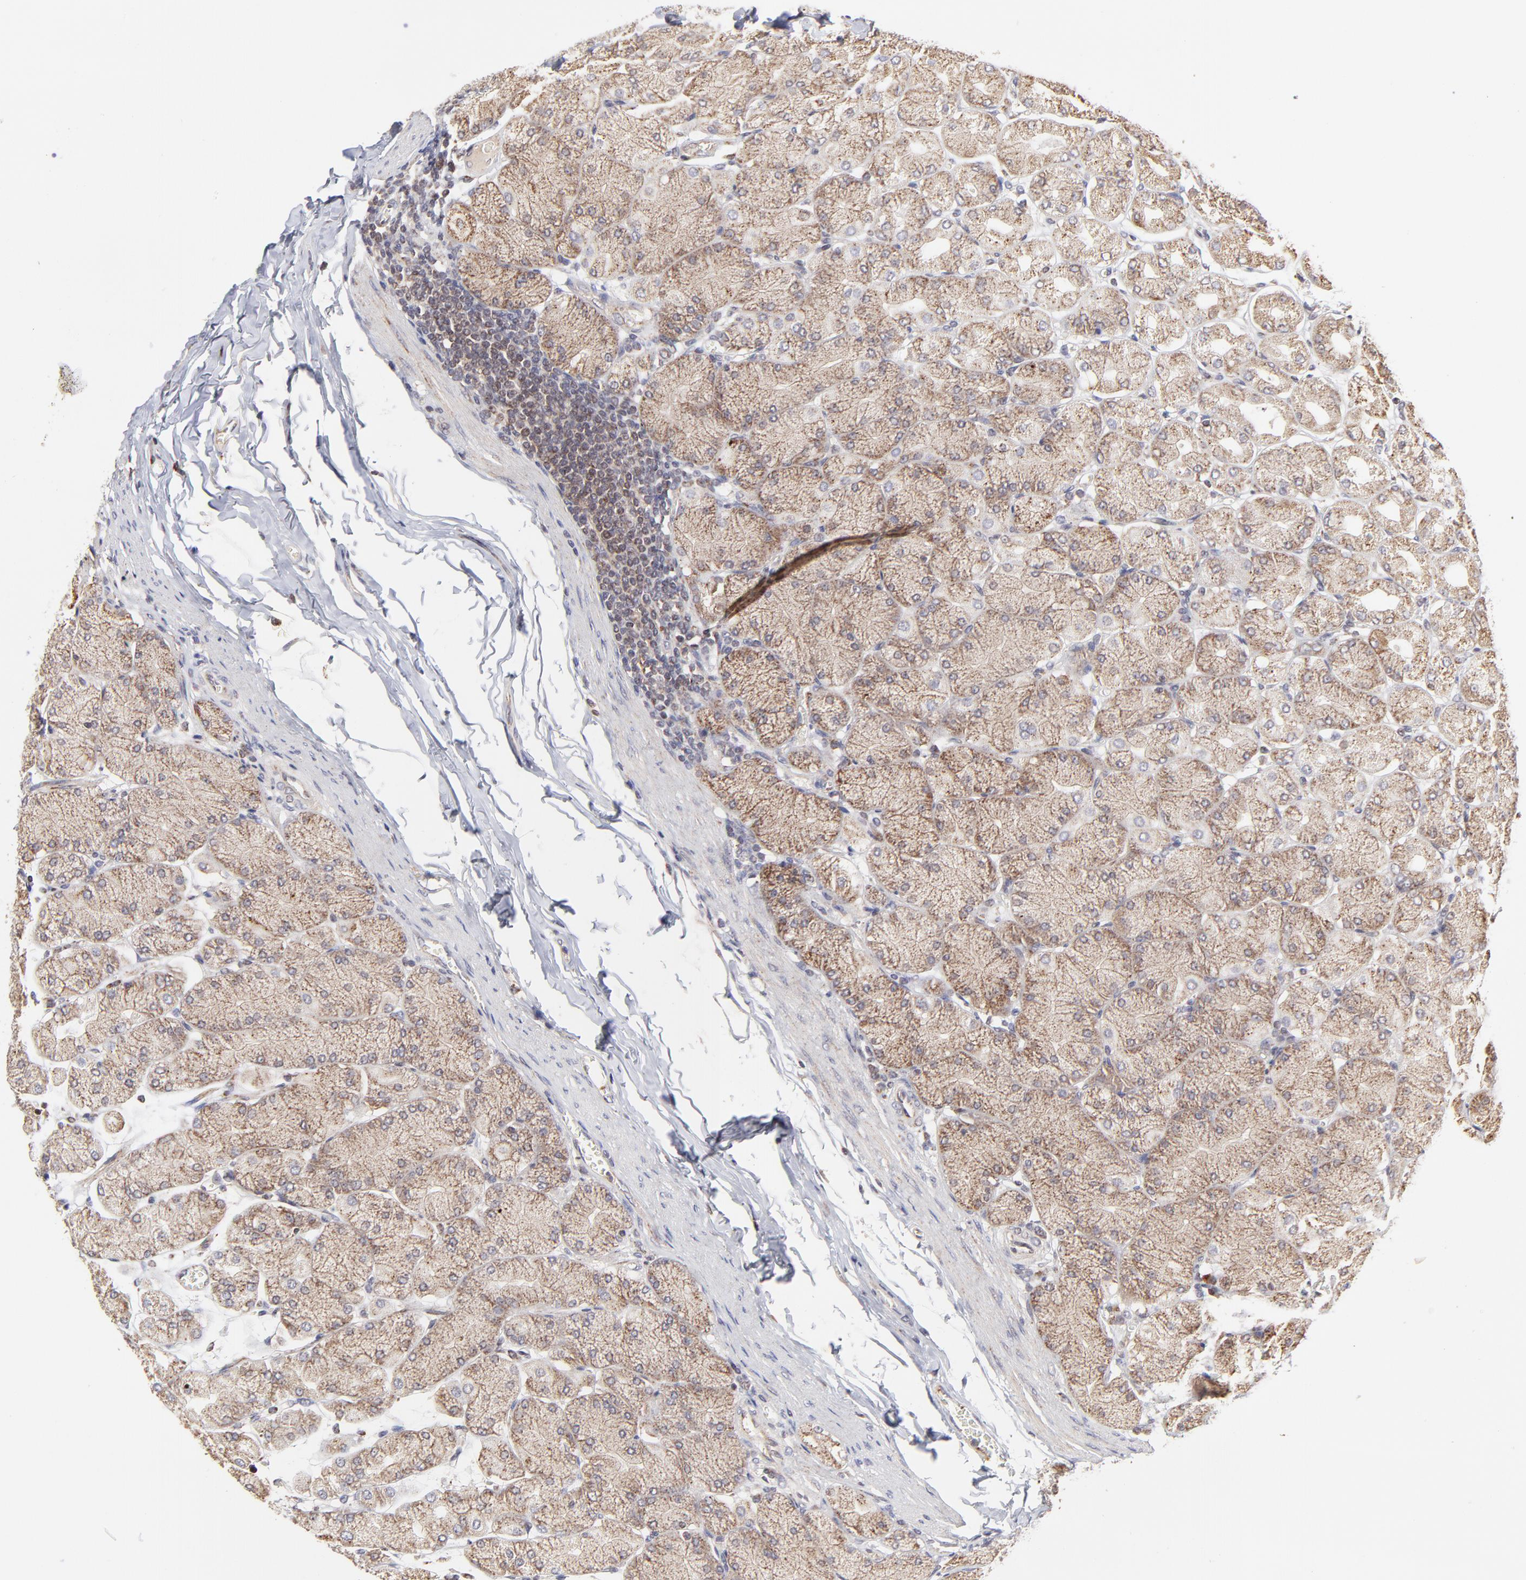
{"staining": {"intensity": "moderate", "quantity": "25%-75%", "location": "cytoplasmic/membranous"}, "tissue": "stomach", "cell_type": "Glandular cells", "image_type": "normal", "snomed": [{"axis": "morphology", "description": "Normal tissue, NOS"}, {"axis": "topography", "description": "Stomach, upper"}], "caption": "An immunohistochemistry (IHC) image of benign tissue is shown. Protein staining in brown labels moderate cytoplasmic/membranous positivity in stomach within glandular cells.", "gene": "MAP2K7", "patient": {"sex": "female", "age": 56}}